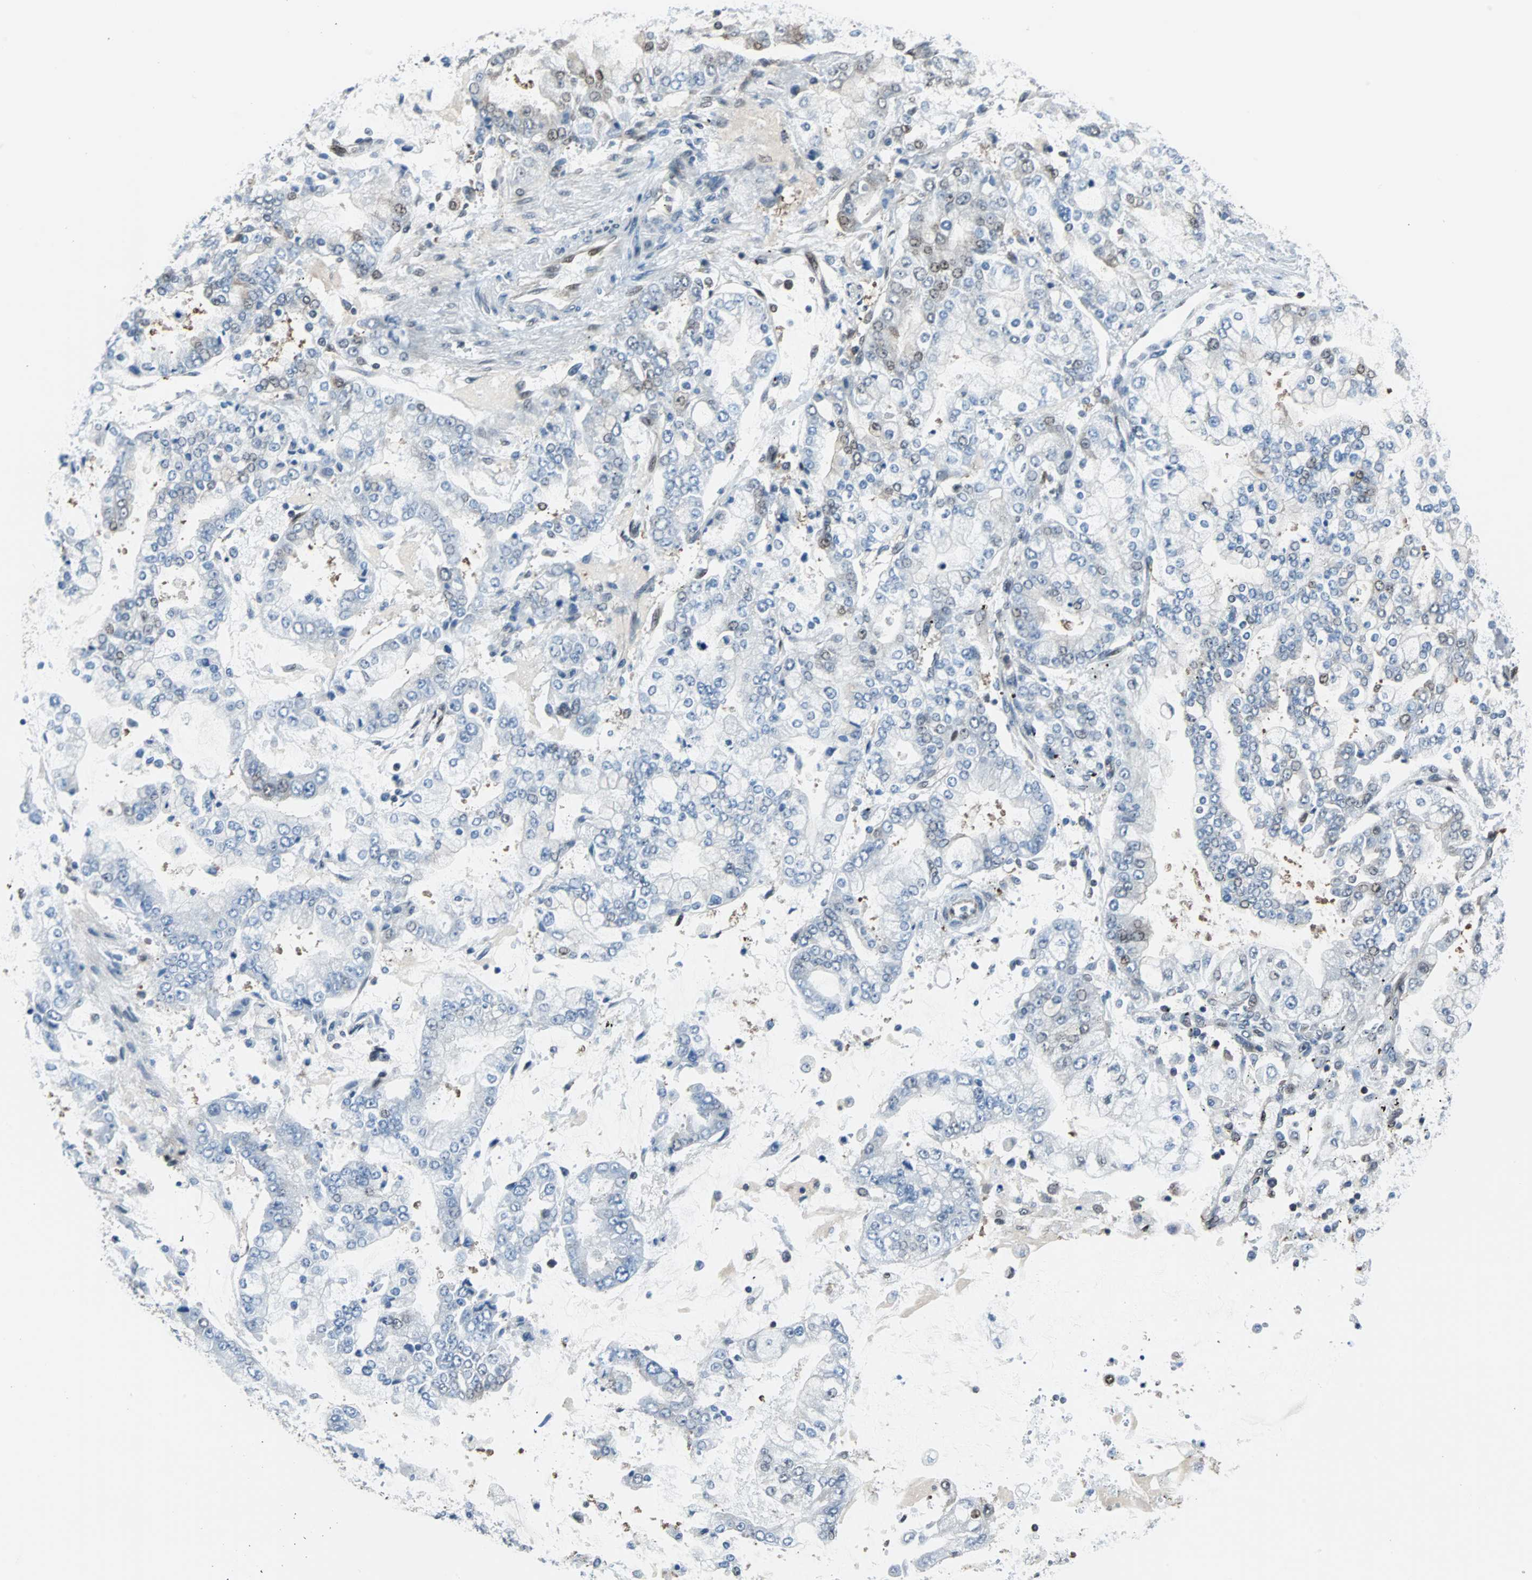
{"staining": {"intensity": "moderate", "quantity": "<25%", "location": "cytoplasmic/membranous,nuclear"}, "tissue": "stomach cancer", "cell_type": "Tumor cells", "image_type": "cancer", "snomed": [{"axis": "morphology", "description": "Adenocarcinoma, NOS"}, {"axis": "topography", "description": "Stomach"}], "caption": "Immunohistochemistry histopathology image of neoplastic tissue: human adenocarcinoma (stomach) stained using immunohistochemistry exhibits low levels of moderate protein expression localized specifically in the cytoplasmic/membranous and nuclear of tumor cells, appearing as a cytoplasmic/membranous and nuclear brown color.", "gene": "VCP", "patient": {"sex": "male", "age": 76}}